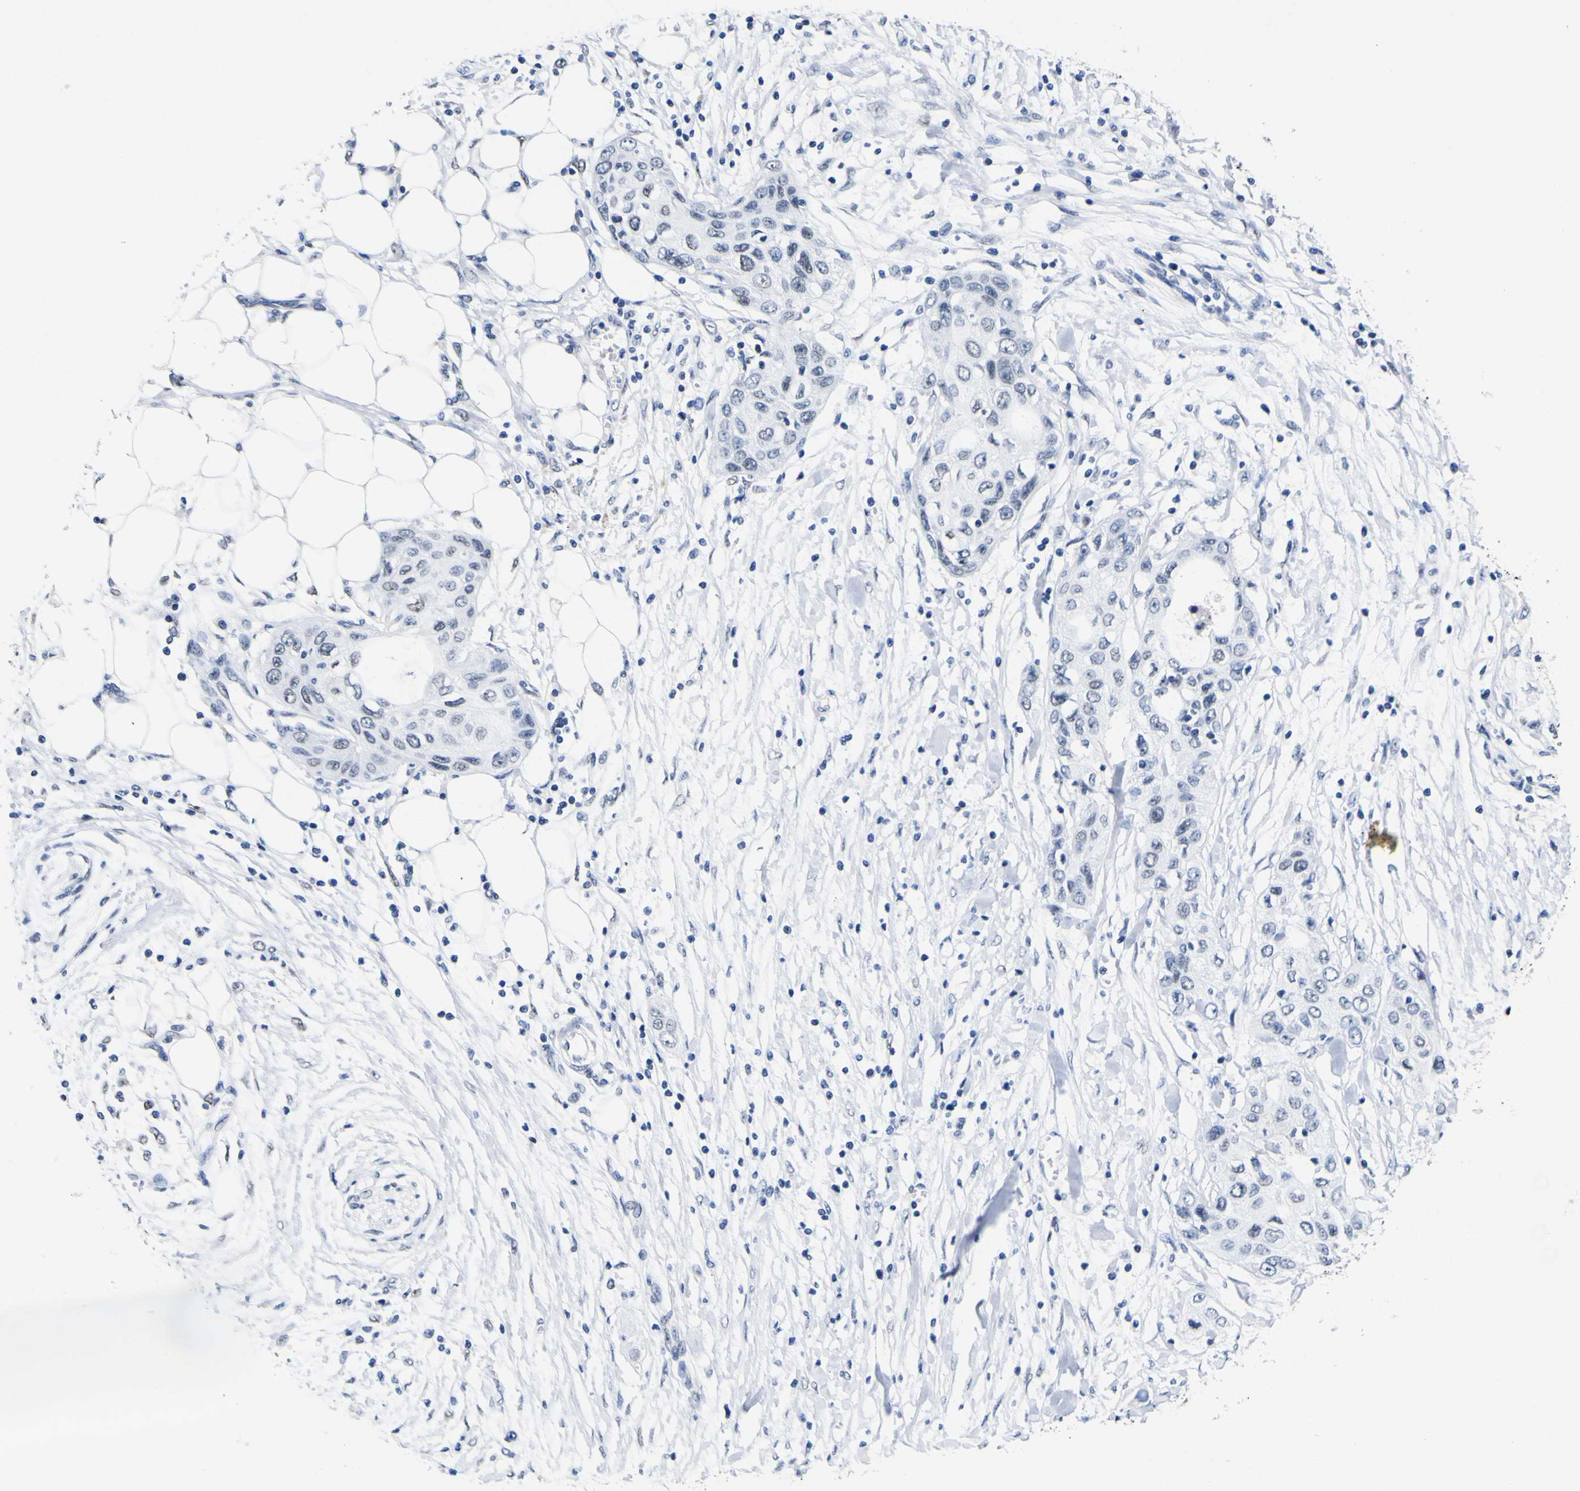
{"staining": {"intensity": "negative", "quantity": "none", "location": "none"}, "tissue": "pancreatic cancer", "cell_type": "Tumor cells", "image_type": "cancer", "snomed": [{"axis": "morphology", "description": "Adenocarcinoma, NOS"}, {"axis": "topography", "description": "Pancreas"}], "caption": "Tumor cells show no significant protein positivity in pancreatic cancer (adenocarcinoma).", "gene": "MBD3", "patient": {"sex": "female", "age": 70}}